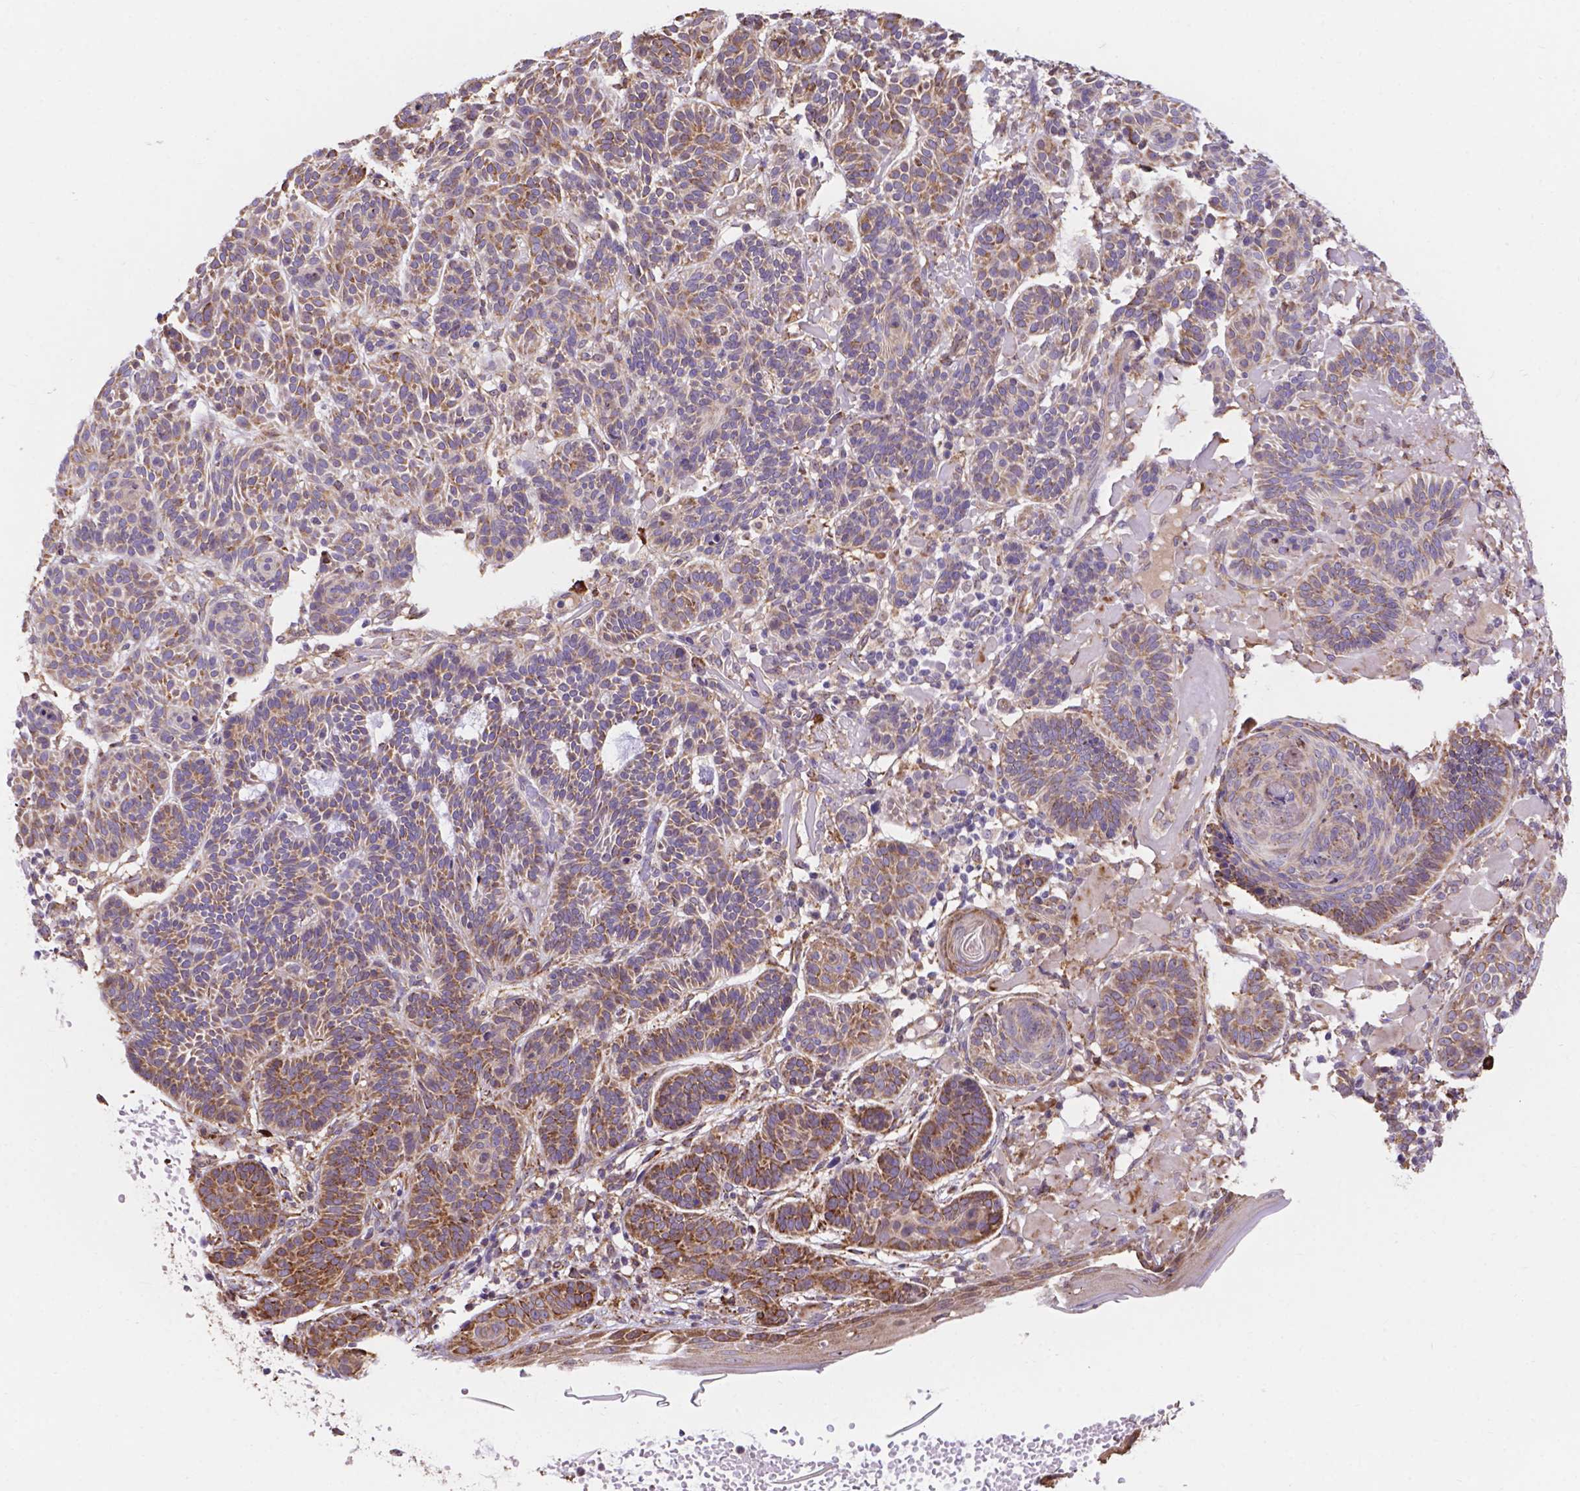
{"staining": {"intensity": "moderate", "quantity": ">75%", "location": "cytoplasmic/membranous"}, "tissue": "skin cancer", "cell_type": "Tumor cells", "image_type": "cancer", "snomed": [{"axis": "morphology", "description": "Basal cell carcinoma"}, {"axis": "topography", "description": "Skin"}], "caption": "Immunohistochemistry staining of skin cancer (basal cell carcinoma), which shows medium levels of moderate cytoplasmic/membranous positivity in approximately >75% of tumor cells indicating moderate cytoplasmic/membranous protein expression. The staining was performed using DAB (brown) for protein detection and nuclei were counterstained in hematoxylin (blue).", "gene": "IPO11", "patient": {"sex": "male", "age": 85}}